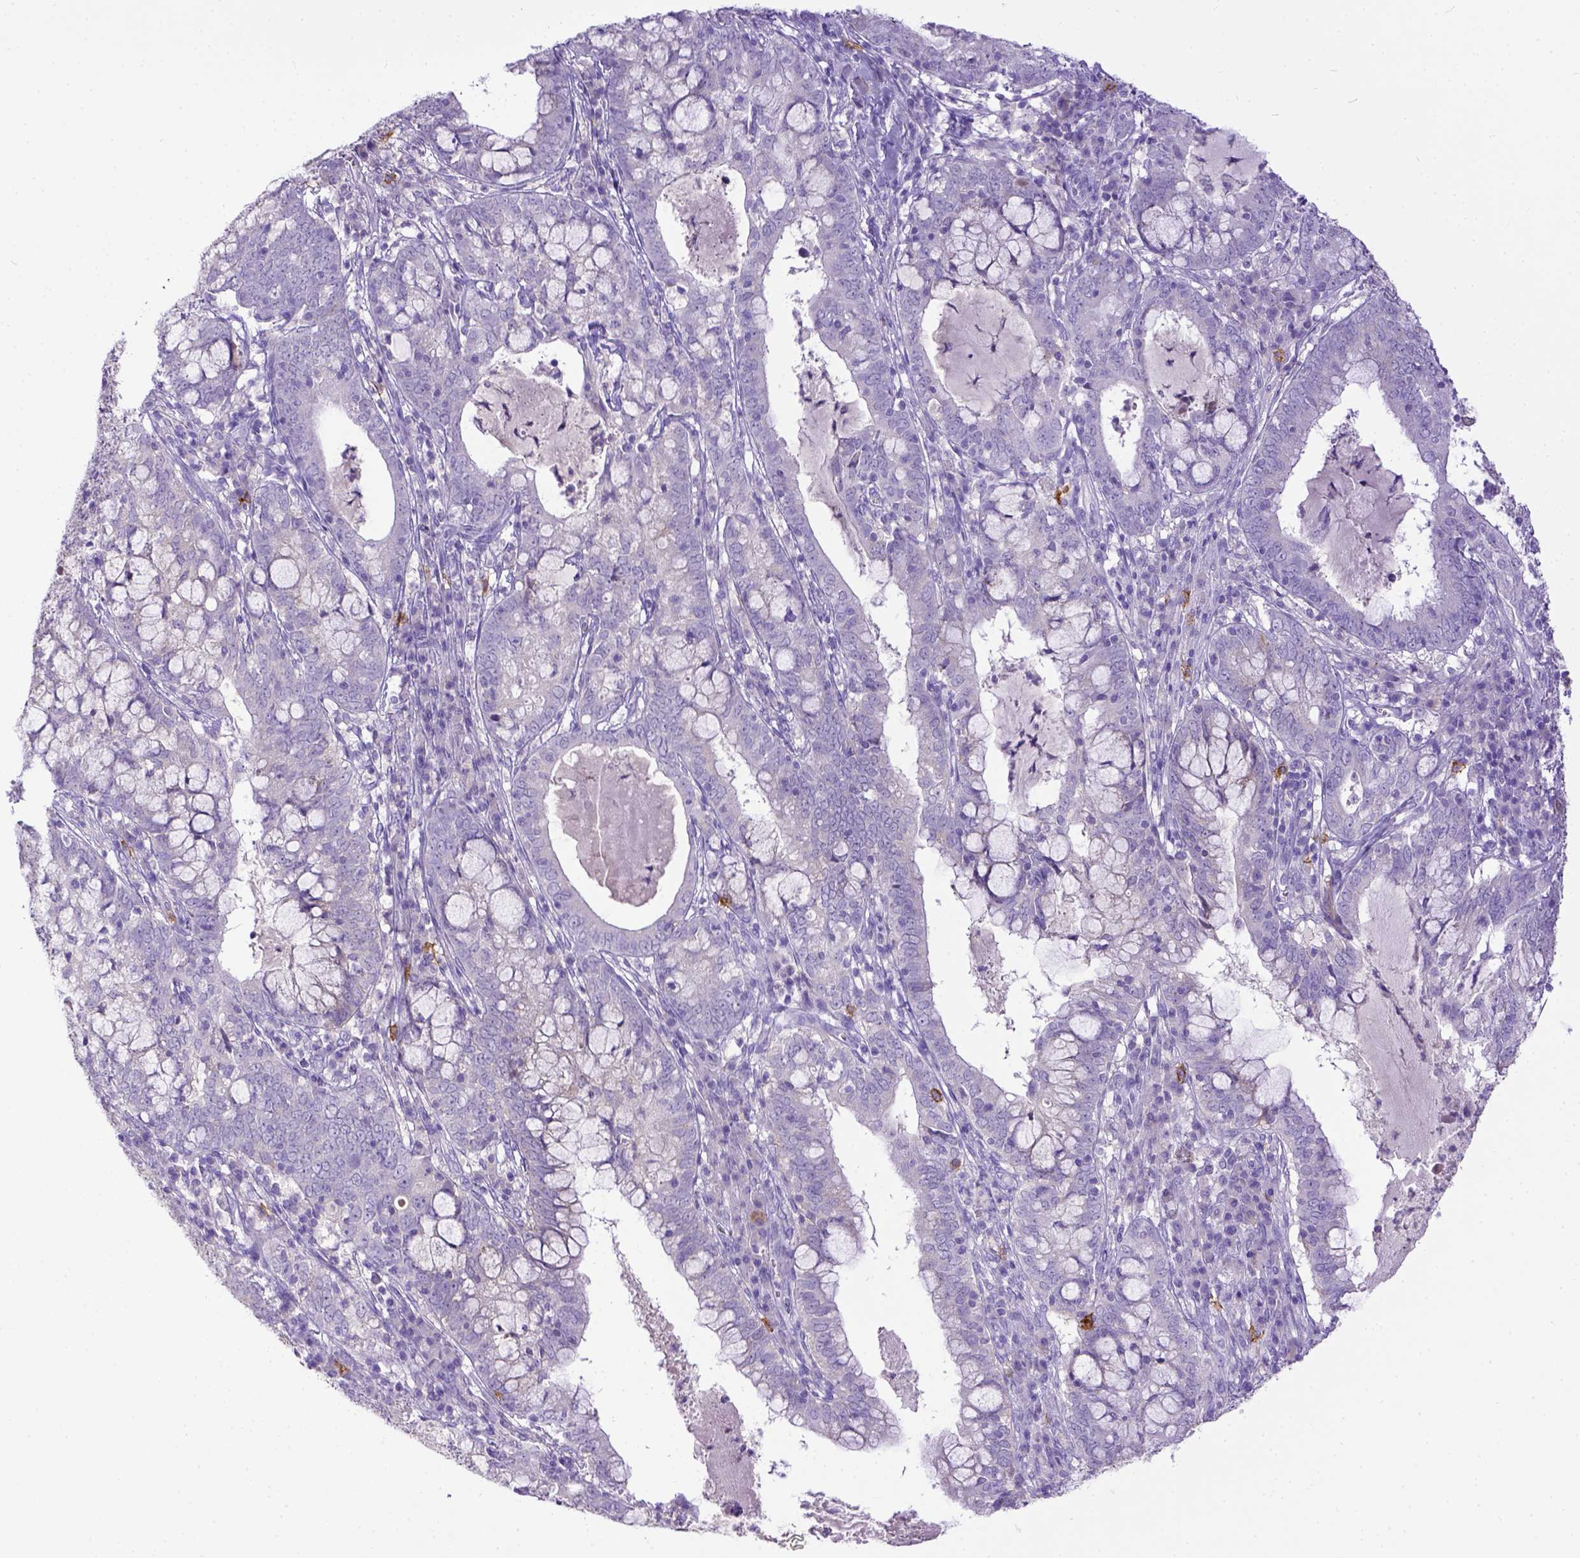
{"staining": {"intensity": "moderate", "quantity": "25%-75%", "location": "cytoplasmic/membranous"}, "tissue": "cervical cancer", "cell_type": "Tumor cells", "image_type": "cancer", "snomed": [{"axis": "morphology", "description": "Adenocarcinoma, NOS"}, {"axis": "topography", "description": "Cervix"}], "caption": "Immunohistochemistry staining of cervical cancer (adenocarcinoma), which exhibits medium levels of moderate cytoplasmic/membranous positivity in about 25%-75% of tumor cells indicating moderate cytoplasmic/membranous protein staining. The staining was performed using DAB (brown) for protein detection and nuclei were counterstained in hematoxylin (blue).", "gene": "KIT", "patient": {"sex": "female", "age": 40}}